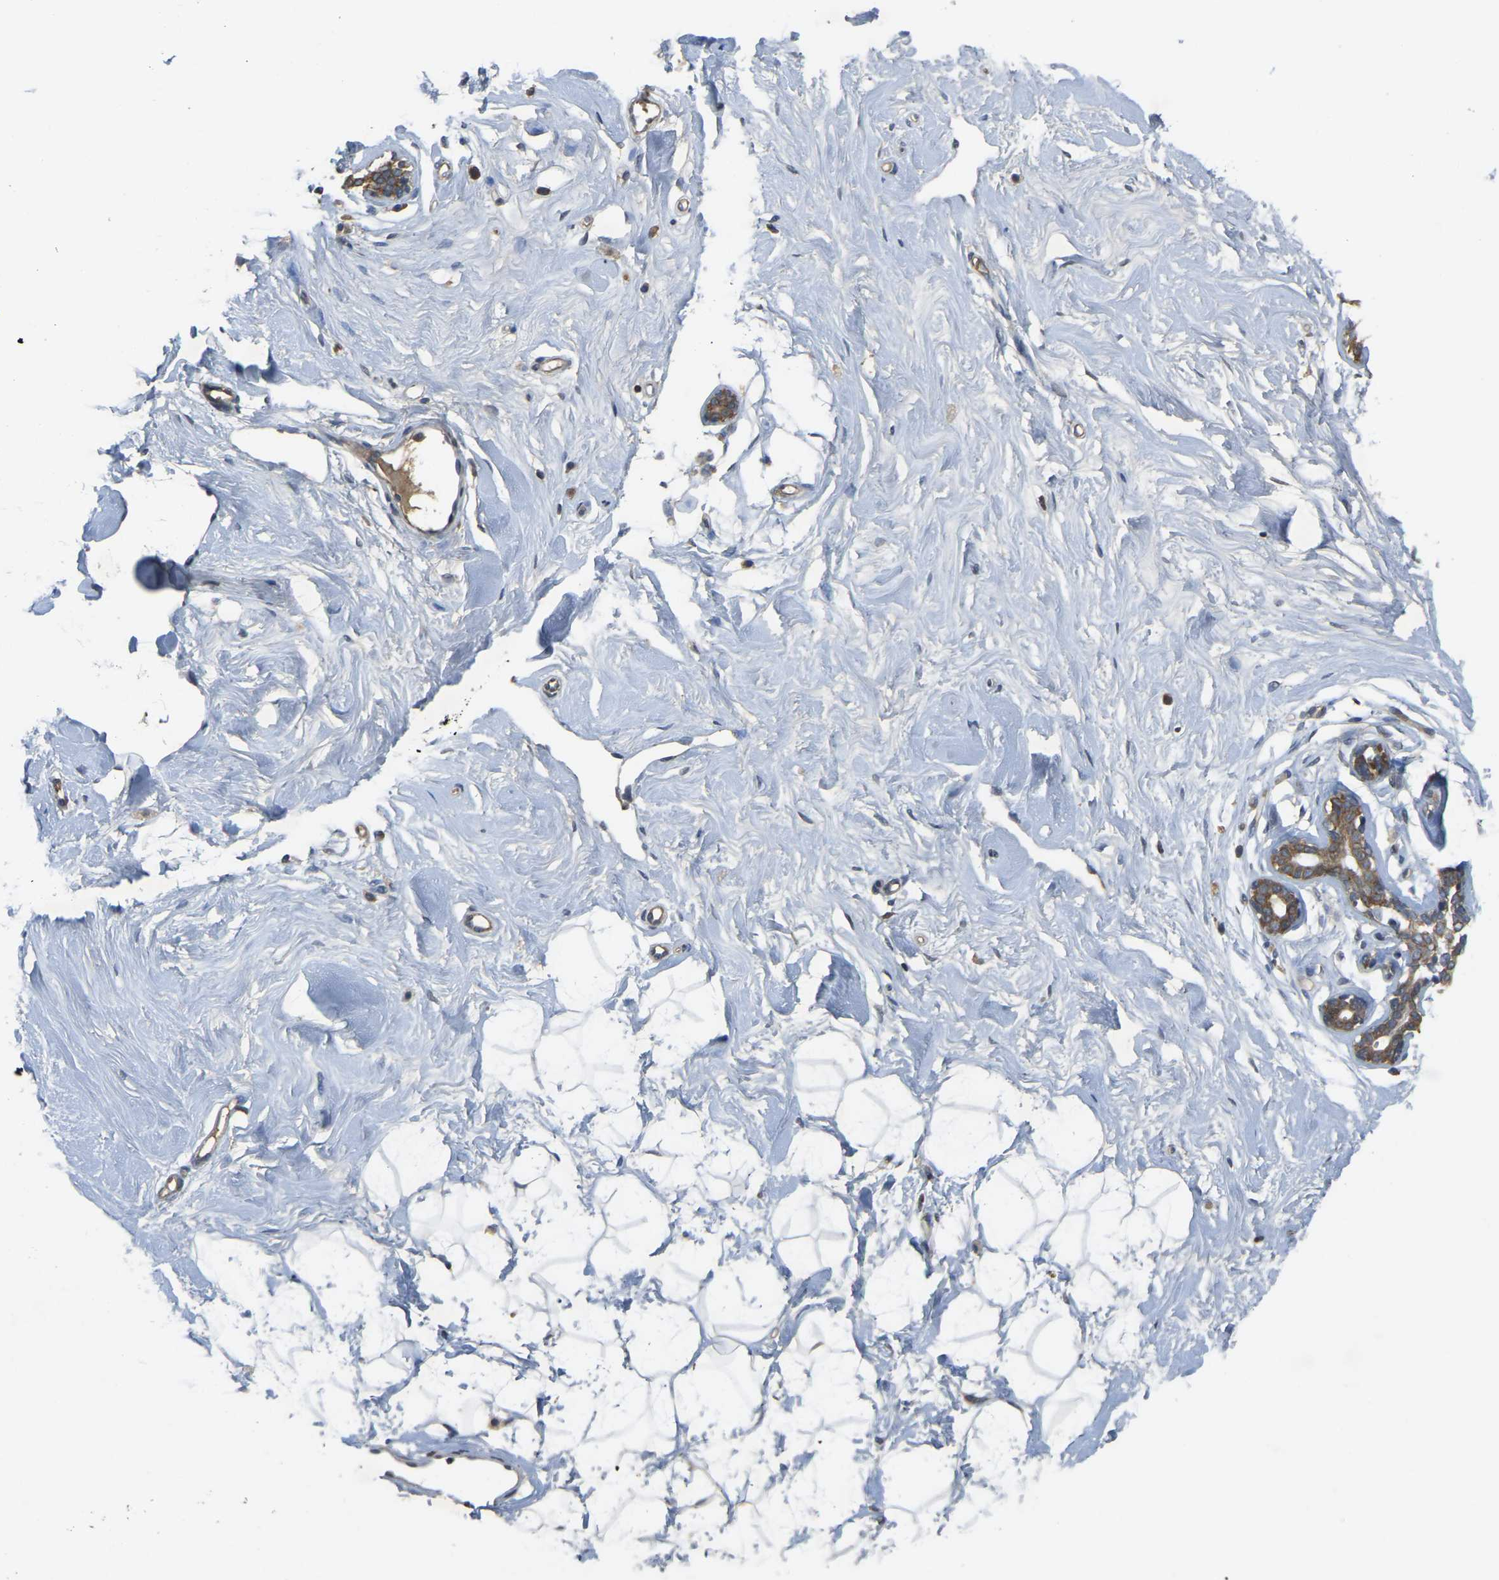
{"staining": {"intensity": "negative", "quantity": "none", "location": "none"}, "tissue": "breast", "cell_type": "Adipocytes", "image_type": "normal", "snomed": [{"axis": "morphology", "description": "Normal tissue, NOS"}, {"axis": "topography", "description": "Breast"}], "caption": "Human breast stained for a protein using immunohistochemistry (IHC) displays no positivity in adipocytes.", "gene": "AIMP1", "patient": {"sex": "female", "age": 23}}